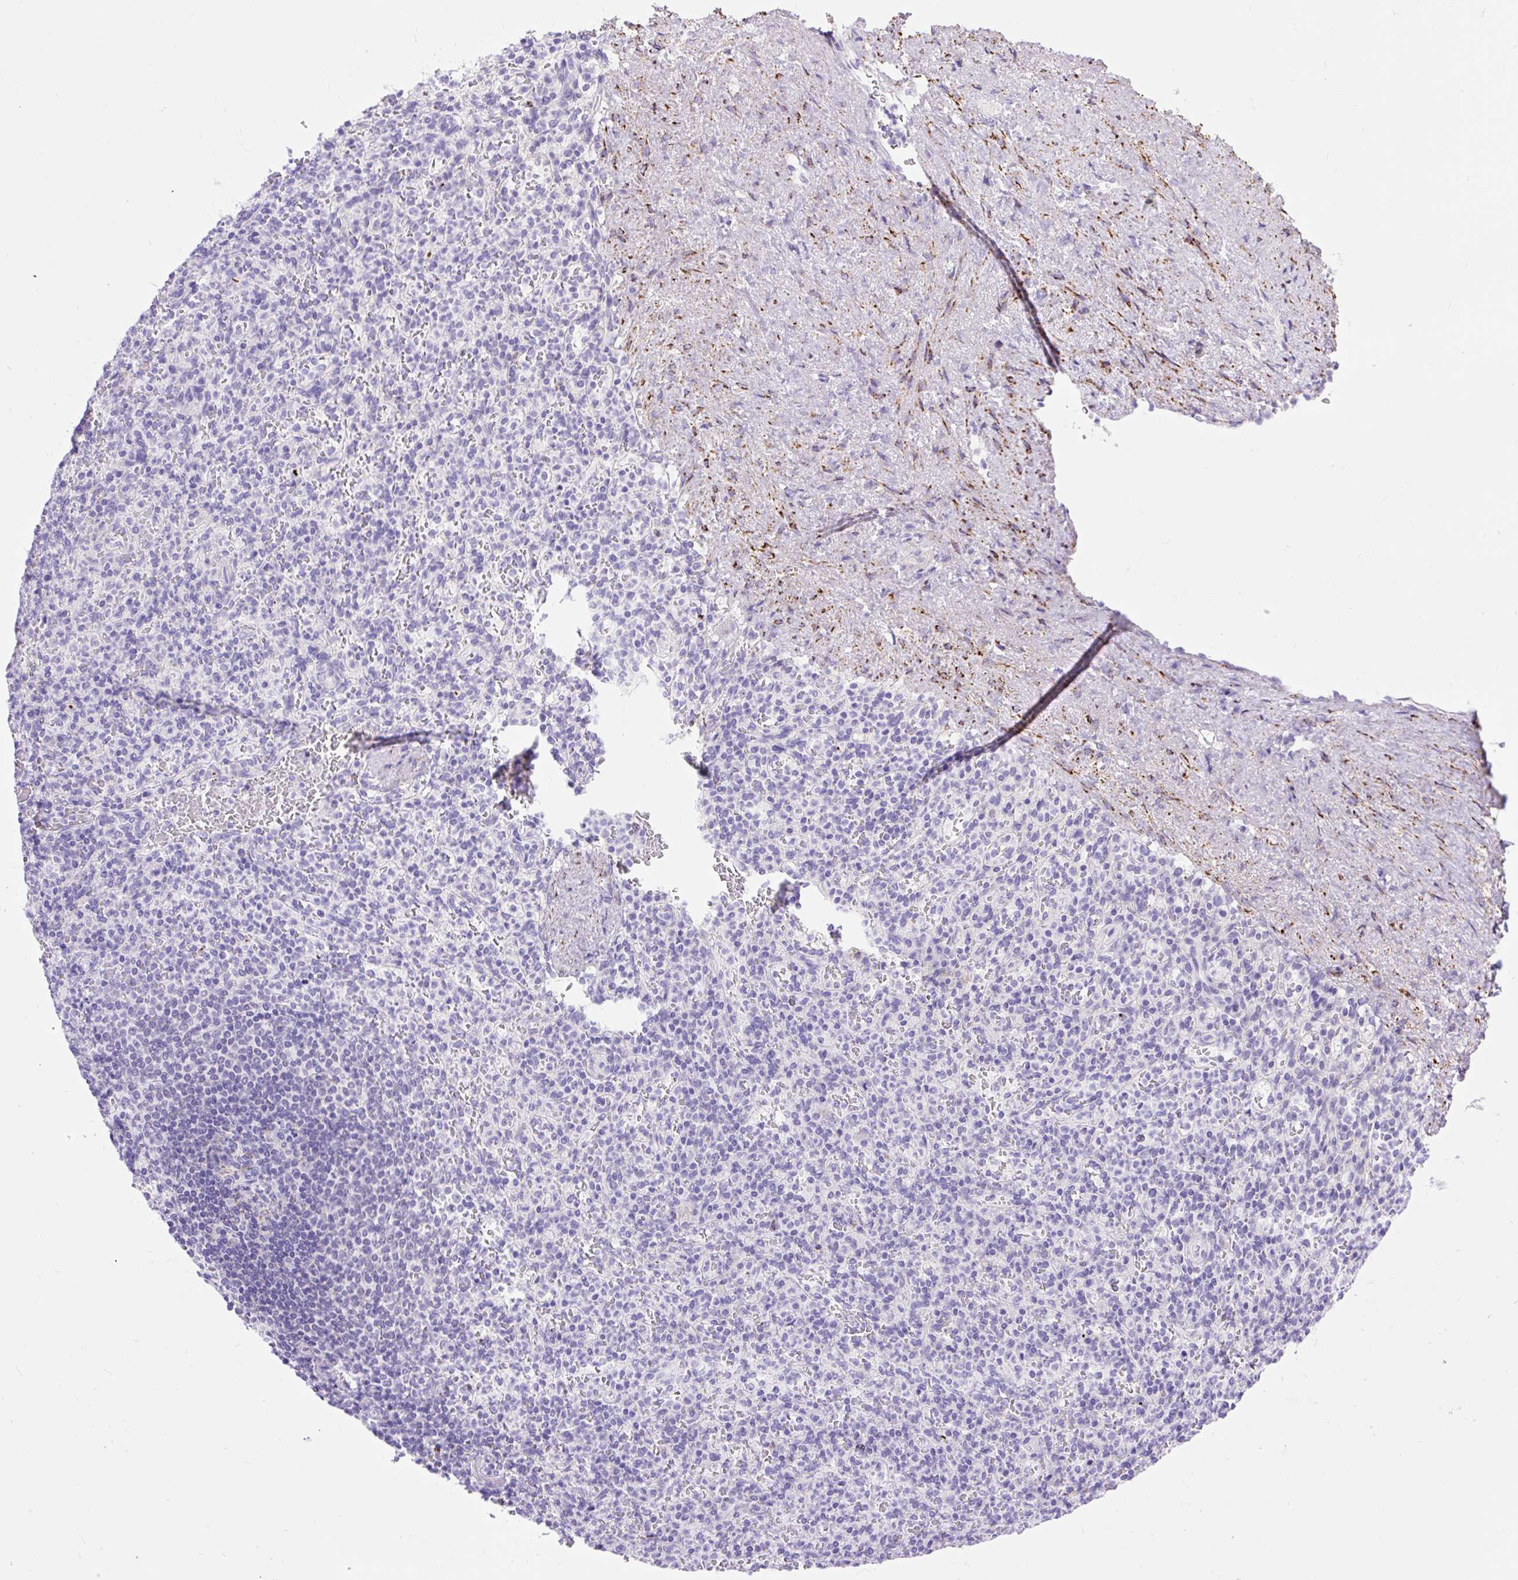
{"staining": {"intensity": "negative", "quantity": "none", "location": "none"}, "tissue": "spleen", "cell_type": "Cells in red pulp", "image_type": "normal", "snomed": [{"axis": "morphology", "description": "Normal tissue, NOS"}, {"axis": "topography", "description": "Spleen"}], "caption": "High magnification brightfield microscopy of benign spleen stained with DAB (brown) and counterstained with hematoxylin (blue): cells in red pulp show no significant staining.", "gene": "ZNF256", "patient": {"sex": "female", "age": 74}}